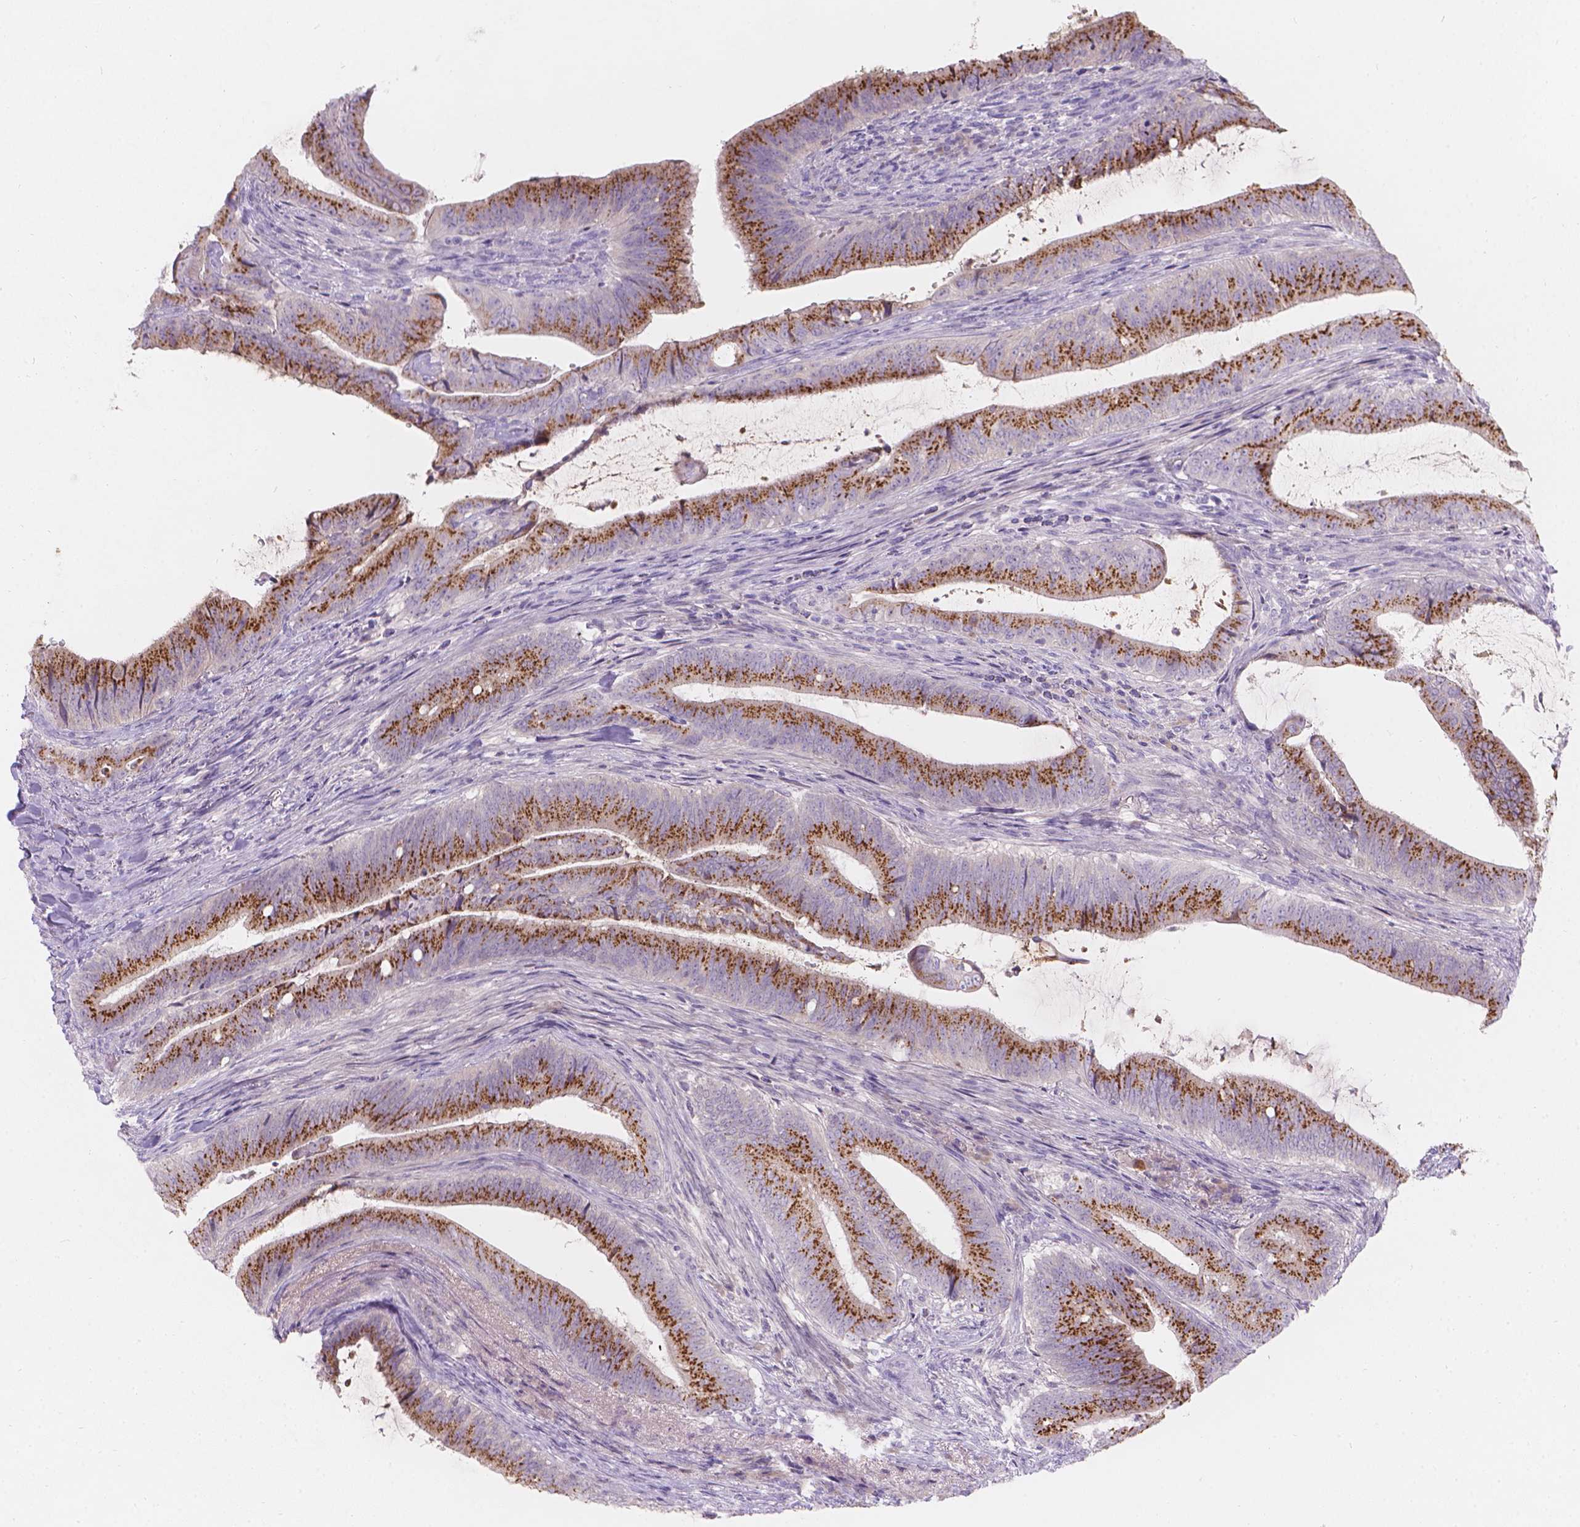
{"staining": {"intensity": "strong", "quantity": ">75%", "location": "cytoplasmic/membranous"}, "tissue": "colorectal cancer", "cell_type": "Tumor cells", "image_type": "cancer", "snomed": [{"axis": "morphology", "description": "Adenocarcinoma, NOS"}, {"axis": "topography", "description": "Colon"}], "caption": "High-power microscopy captured an immunohistochemistry histopathology image of colorectal cancer (adenocarcinoma), revealing strong cytoplasmic/membranous positivity in approximately >75% of tumor cells.", "gene": "GAL3ST2", "patient": {"sex": "female", "age": 43}}